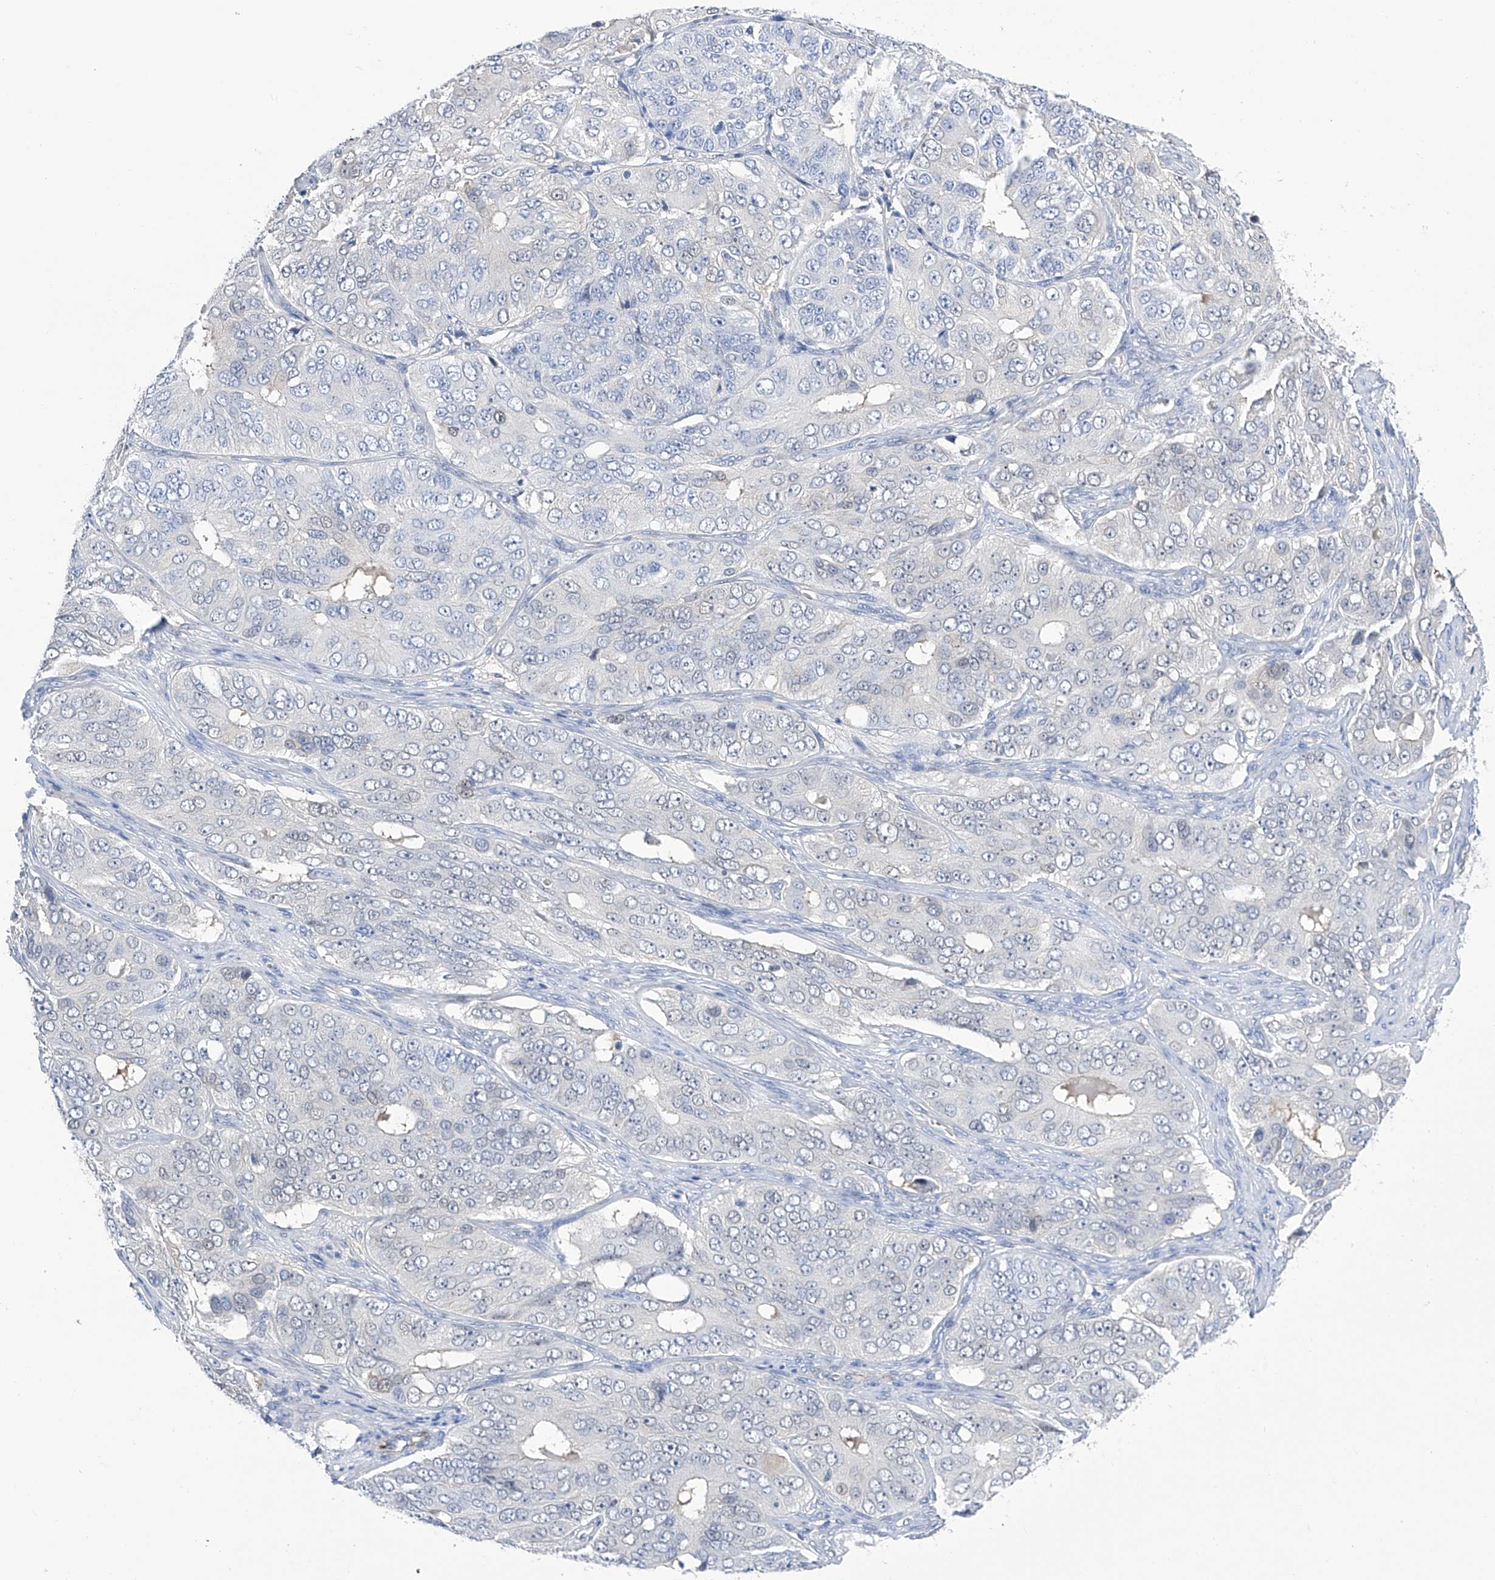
{"staining": {"intensity": "negative", "quantity": "none", "location": "none"}, "tissue": "ovarian cancer", "cell_type": "Tumor cells", "image_type": "cancer", "snomed": [{"axis": "morphology", "description": "Carcinoma, endometroid"}, {"axis": "topography", "description": "Ovary"}], "caption": "An immunohistochemistry (IHC) histopathology image of ovarian cancer is shown. There is no staining in tumor cells of ovarian cancer.", "gene": "PGM3", "patient": {"sex": "female", "age": 51}}